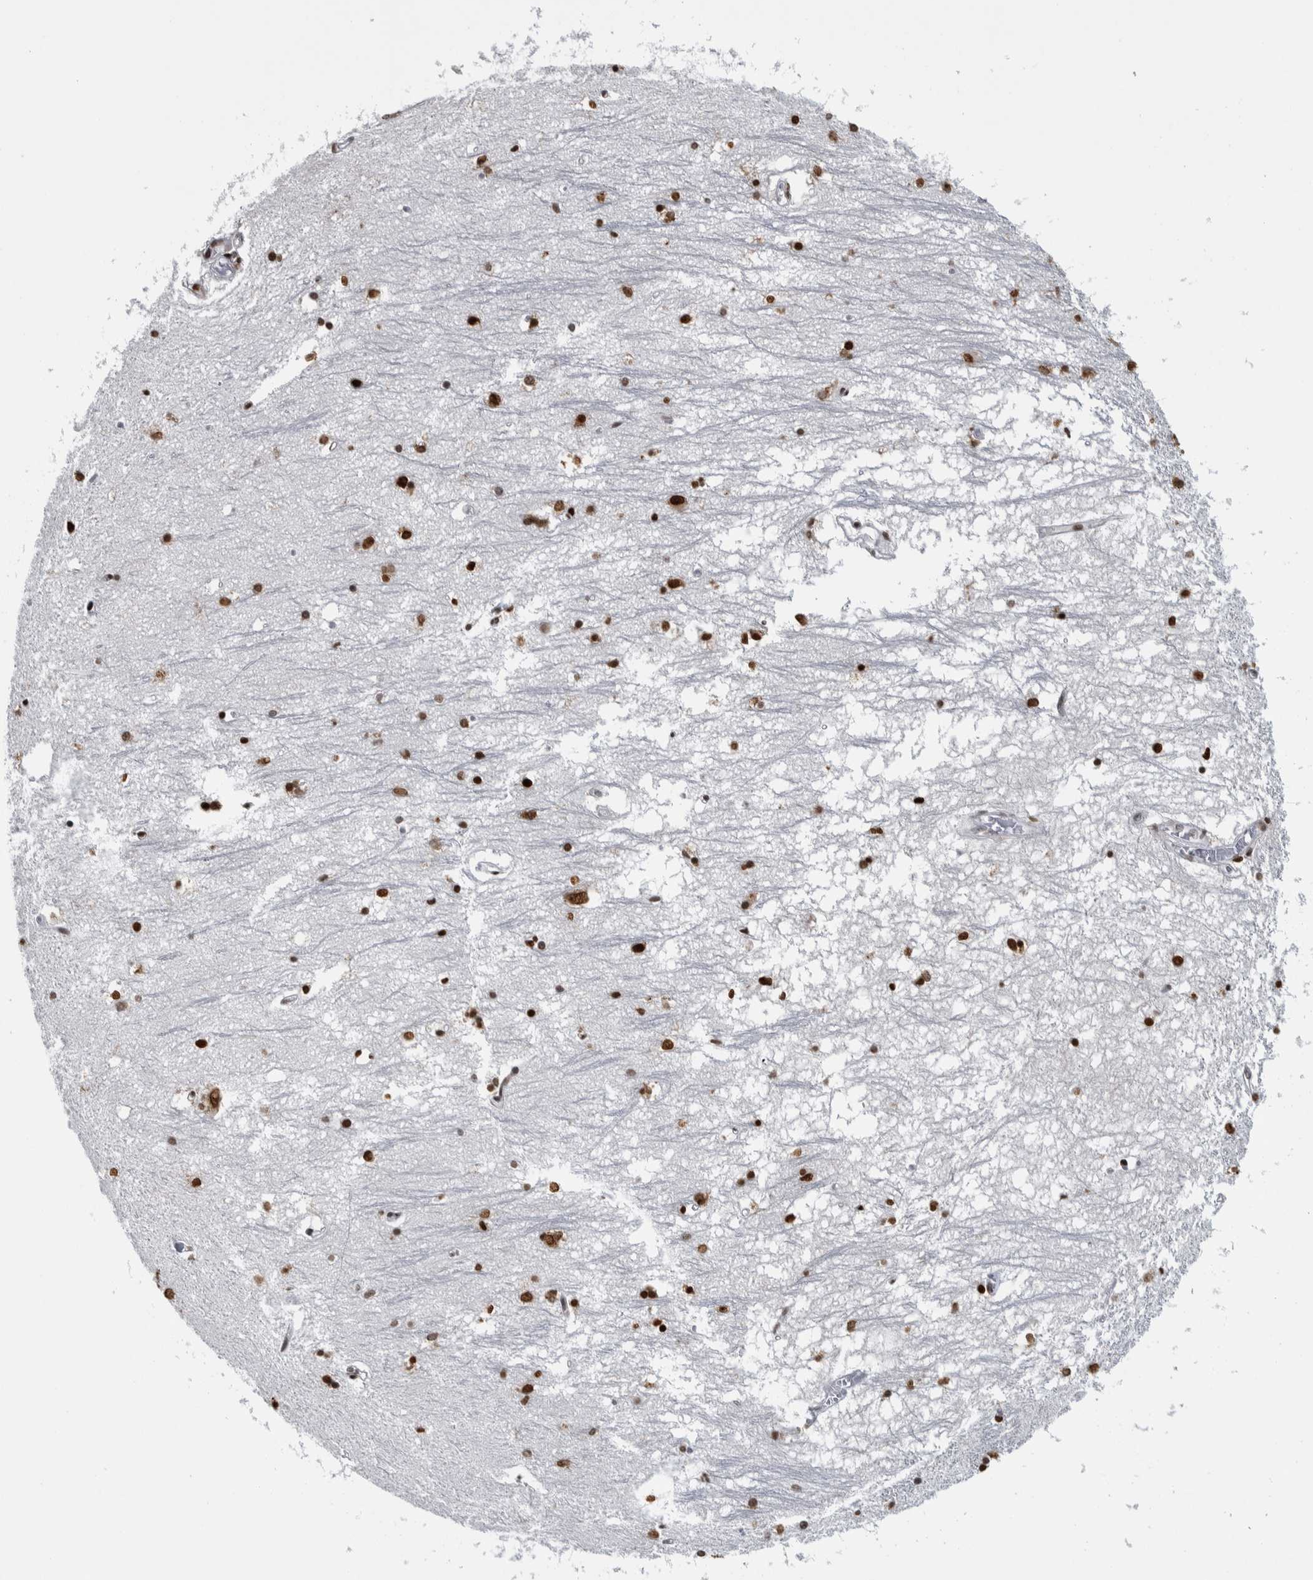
{"staining": {"intensity": "strong", "quantity": ">75%", "location": "nuclear"}, "tissue": "hippocampus", "cell_type": "Glial cells", "image_type": "normal", "snomed": [{"axis": "morphology", "description": "Normal tissue, NOS"}, {"axis": "topography", "description": "Hippocampus"}], "caption": "Approximately >75% of glial cells in normal hippocampus display strong nuclear protein positivity as visualized by brown immunohistochemical staining.", "gene": "TOP2B", "patient": {"sex": "male", "age": 70}}